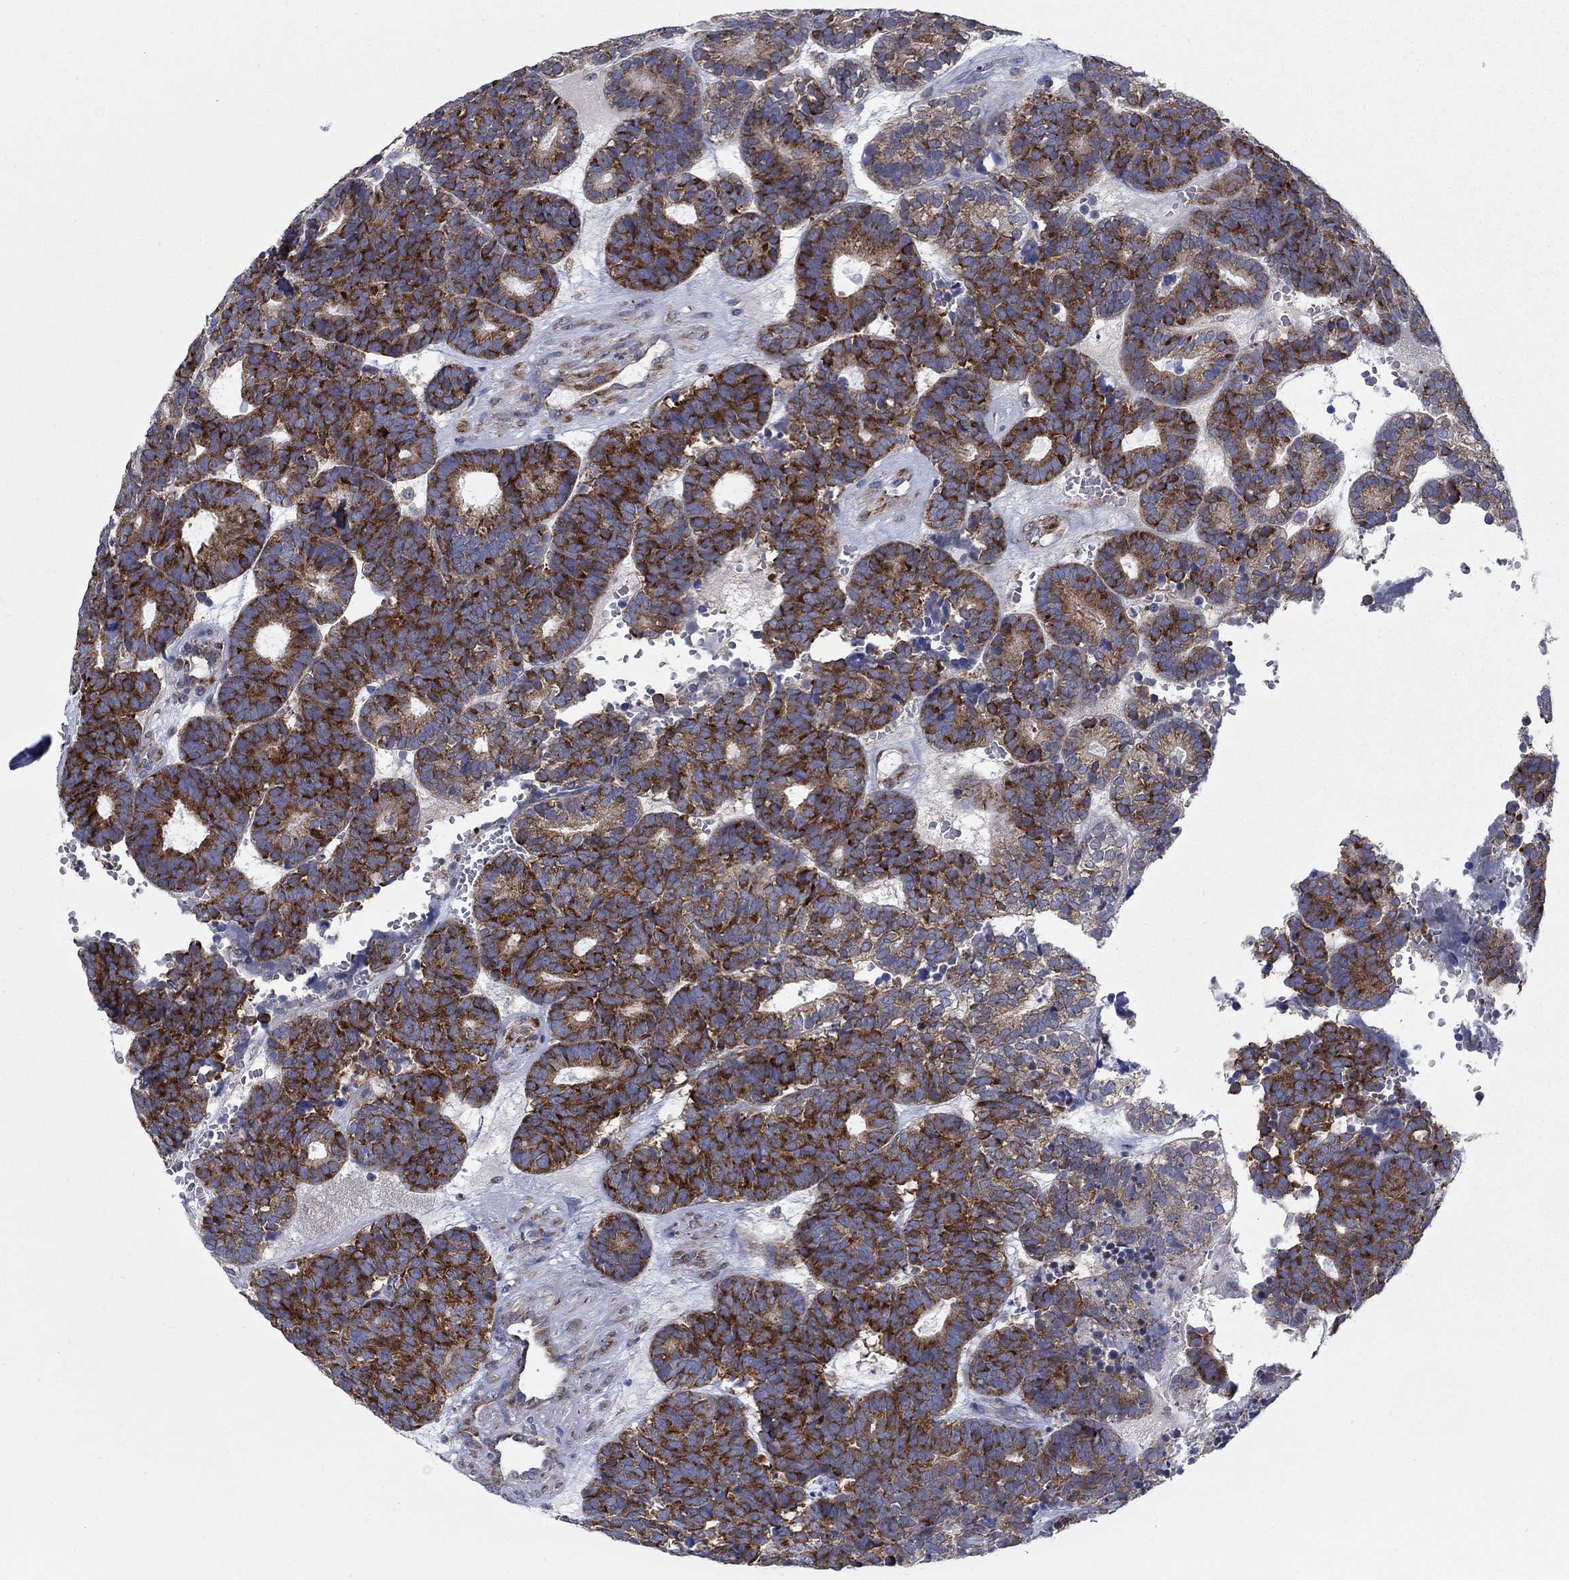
{"staining": {"intensity": "strong", "quantity": ">75%", "location": "cytoplasmic/membranous"}, "tissue": "head and neck cancer", "cell_type": "Tumor cells", "image_type": "cancer", "snomed": [{"axis": "morphology", "description": "Adenocarcinoma, NOS"}, {"axis": "topography", "description": "Head-Neck"}], "caption": "The image reveals immunohistochemical staining of head and neck cancer (adenocarcinoma). There is strong cytoplasmic/membranous expression is appreciated in about >75% of tumor cells.", "gene": "TMEM59", "patient": {"sex": "female", "age": 81}}